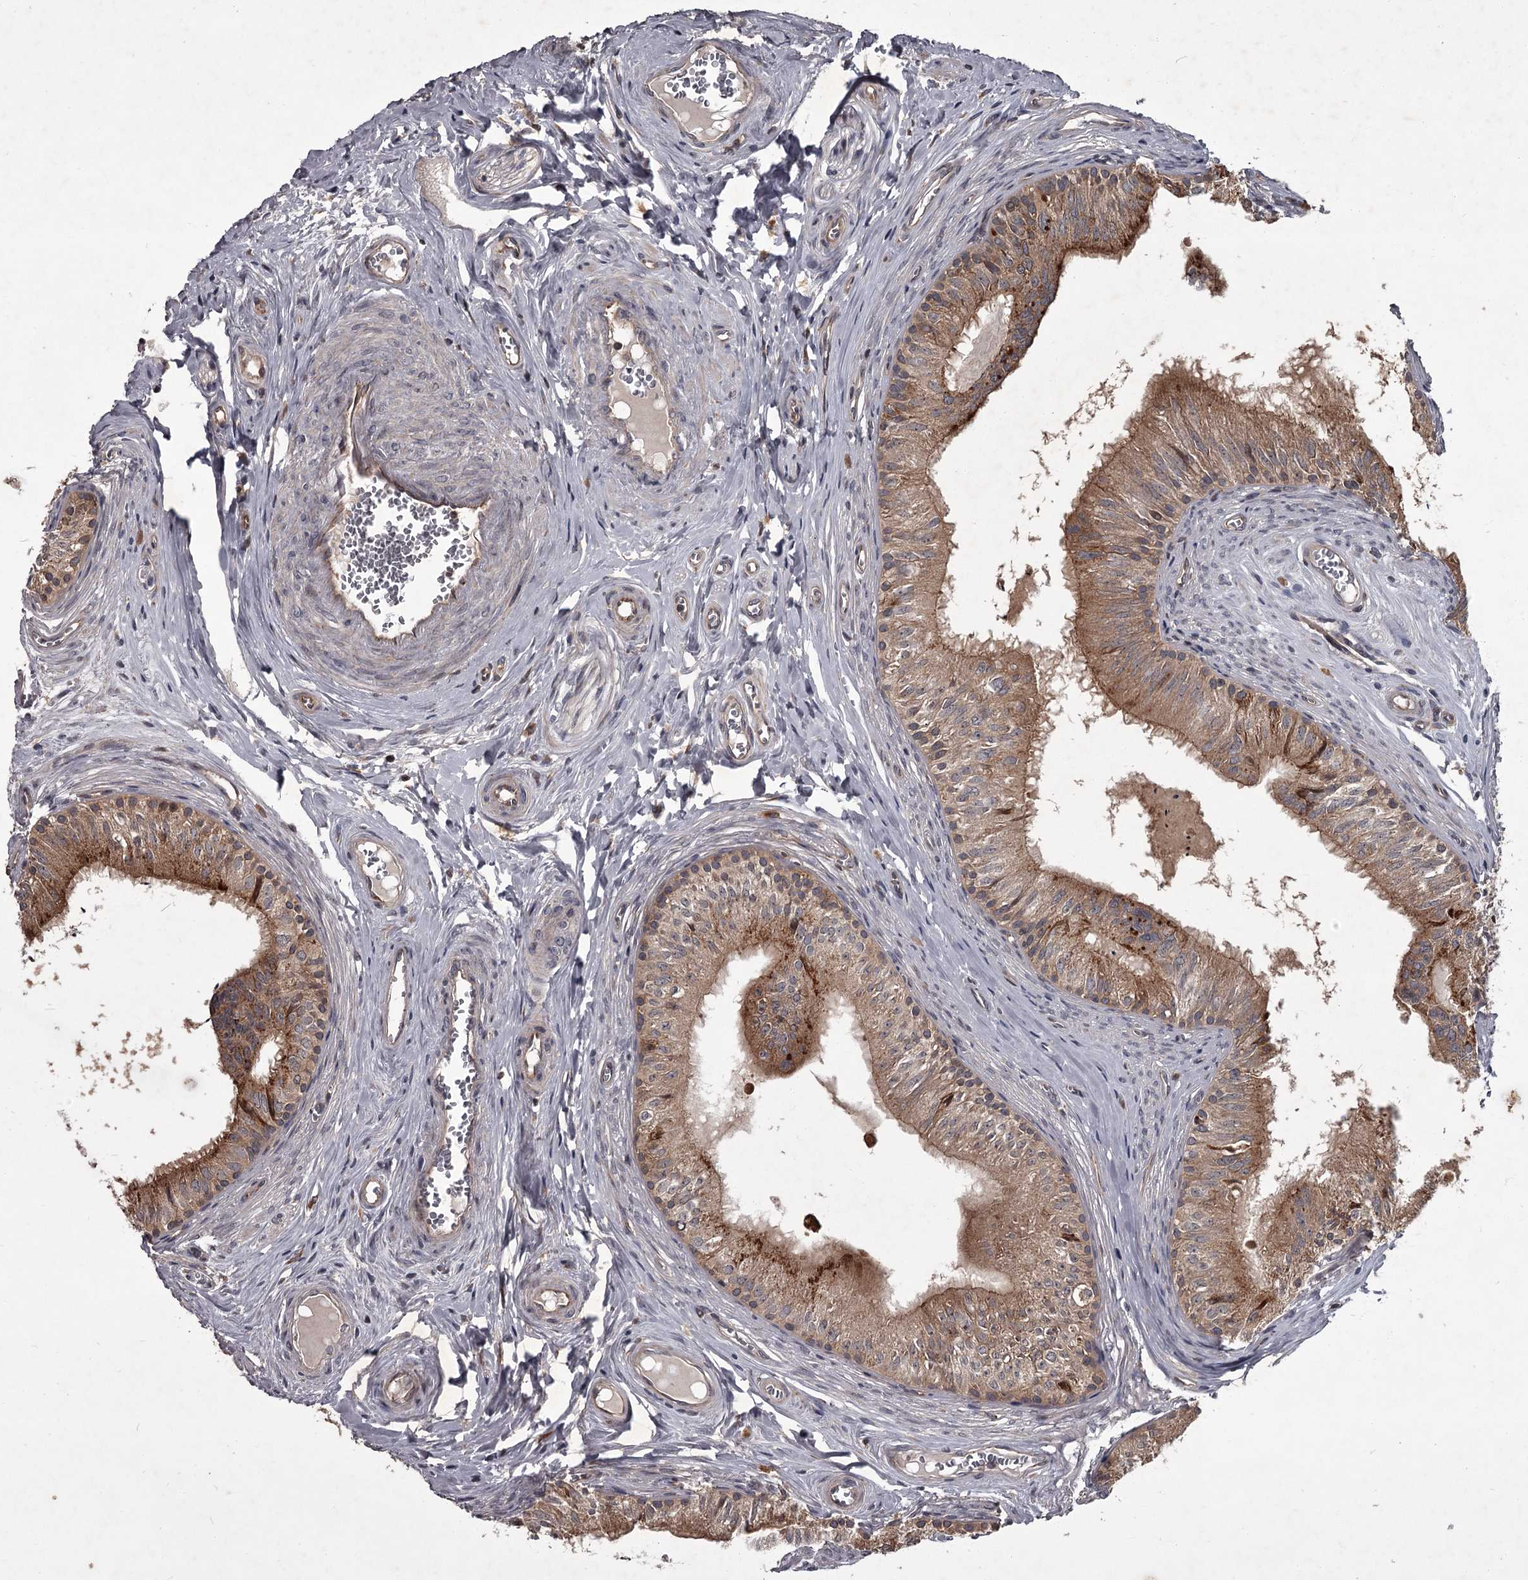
{"staining": {"intensity": "moderate", "quantity": ">75%", "location": "cytoplasmic/membranous"}, "tissue": "epididymis", "cell_type": "Glandular cells", "image_type": "normal", "snomed": [{"axis": "morphology", "description": "Normal tissue, NOS"}, {"axis": "topography", "description": "Epididymis"}], "caption": "Protein expression analysis of unremarkable epididymis reveals moderate cytoplasmic/membranous positivity in approximately >75% of glandular cells. (Brightfield microscopy of DAB IHC at high magnification).", "gene": "UNC93B1", "patient": {"sex": "male", "age": 46}}